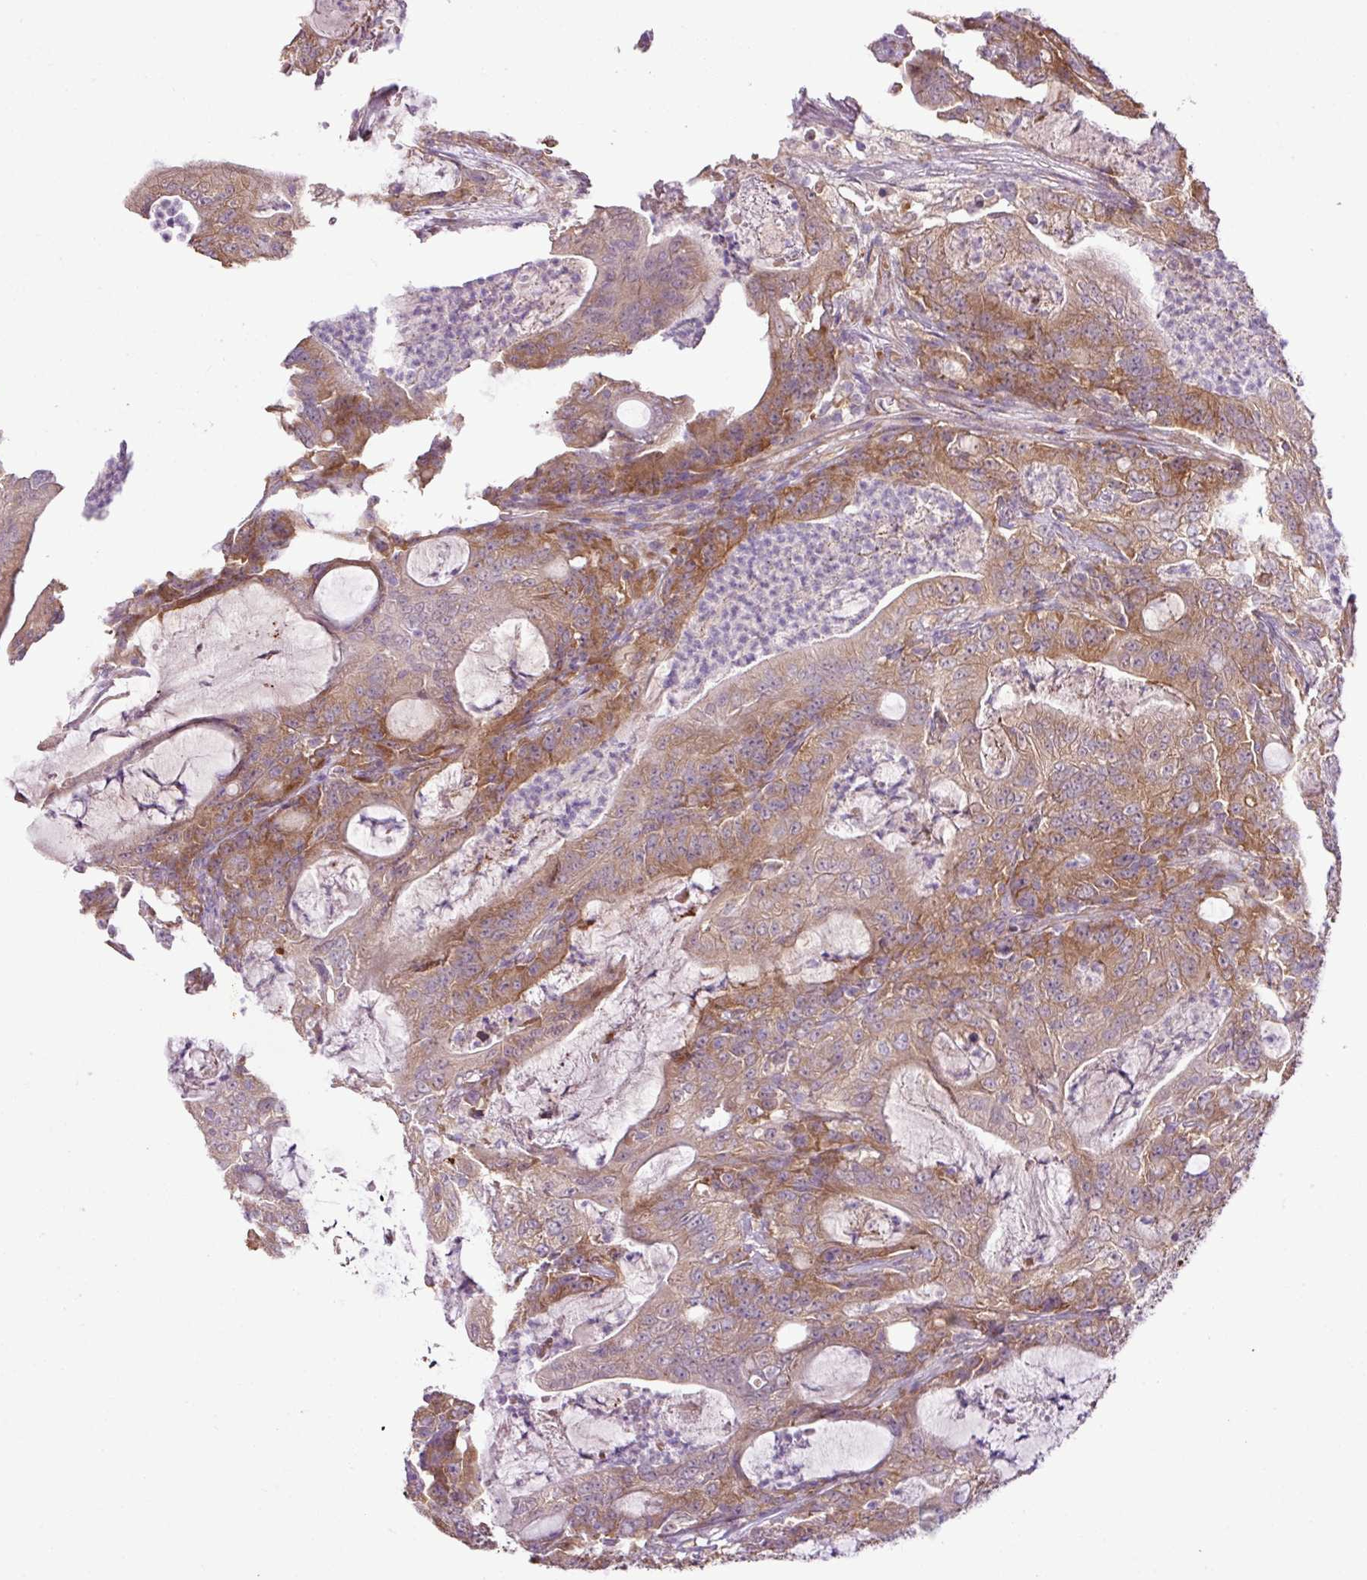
{"staining": {"intensity": "moderate", "quantity": ">75%", "location": "cytoplasmic/membranous"}, "tissue": "colorectal cancer", "cell_type": "Tumor cells", "image_type": "cancer", "snomed": [{"axis": "morphology", "description": "Adenocarcinoma, NOS"}, {"axis": "topography", "description": "Colon"}], "caption": "Protein staining of colorectal adenocarcinoma tissue displays moderate cytoplasmic/membranous staining in about >75% of tumor cells.", "gene": "DNAAF4", "patient": {"sex": "male", "age": 83}}